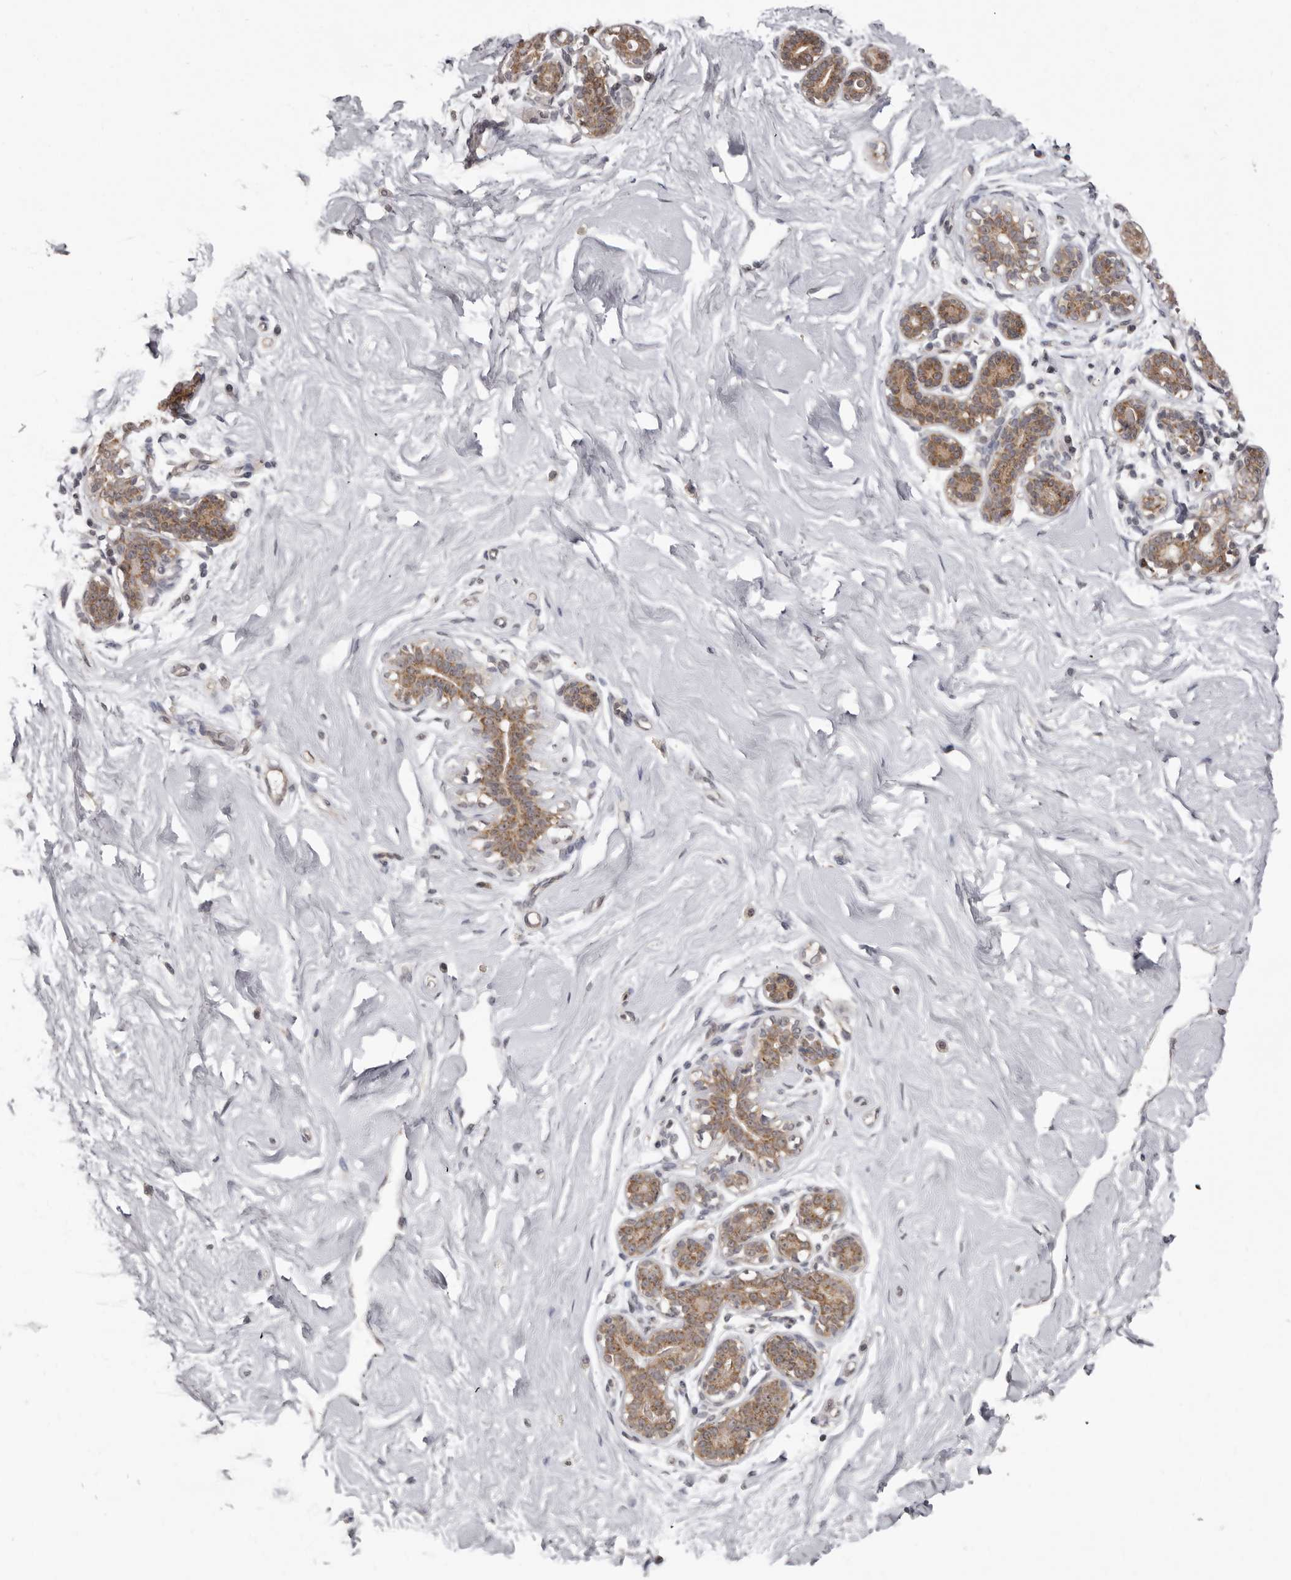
{"staining": {"intensity": "negative", "quantity": "none", "location": "none"}, "tissue": "breast", "cell_type": "Adipocytes", "image_type": "normal", "snomed": [{"axis": "morphology", "description": "Normal tissue, NOS"}, {"axis": "morphology", "description": "Adenoma, NOS"}, {"axis": "topography", "description": "Breast"}], "caption": "Immunohistochemistry photomicrograph of benign breast stained for a protein (brown), which shows no positivity in adipocytes. The staining is performed using DAB (3,3'-diaminobenzidine) brown chromogen with nuclei counter-stained in using hematoxylin.", "gene": "BAD", "patient": {"sex": "female", "age": 23}}